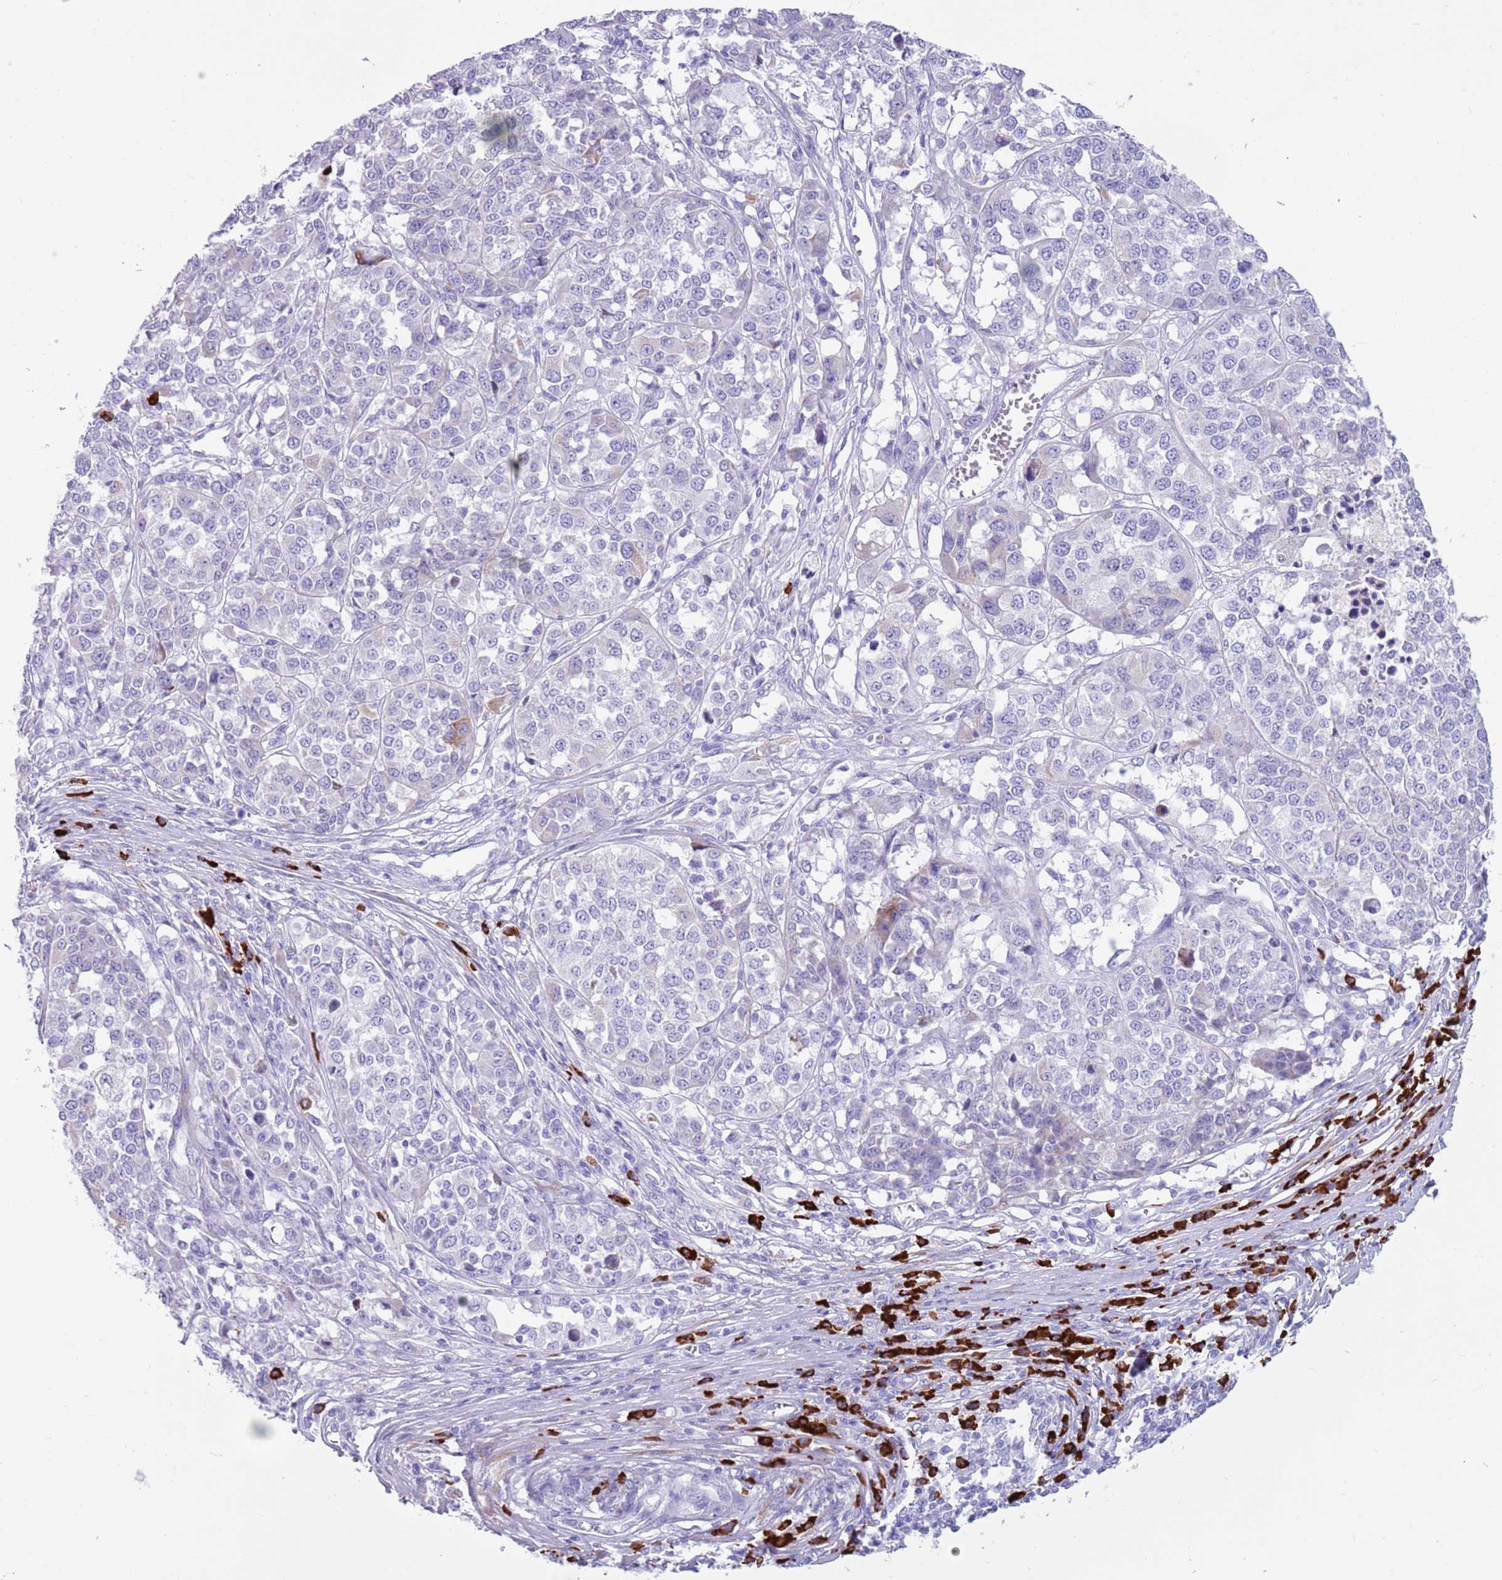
{"staining": {"intensity": "negative", "quantity": "none", "location": "none"}, "tissue": "melanoma", "cell_type": "Tumor cells", "image_type": "cancer", "snomed": [{"axis": "morphology", "description": "Malignant melanoma, Metastatic site"}, {"axis": "topography", "description": "Lymph node"}], "caption": "This is an immunohistochemistry image of human malignant melanoma (metastatic site). There is no positivity in tumor cells.", "gene": "LY6G5B", "patient": {"sex": "male", "age": 44}}